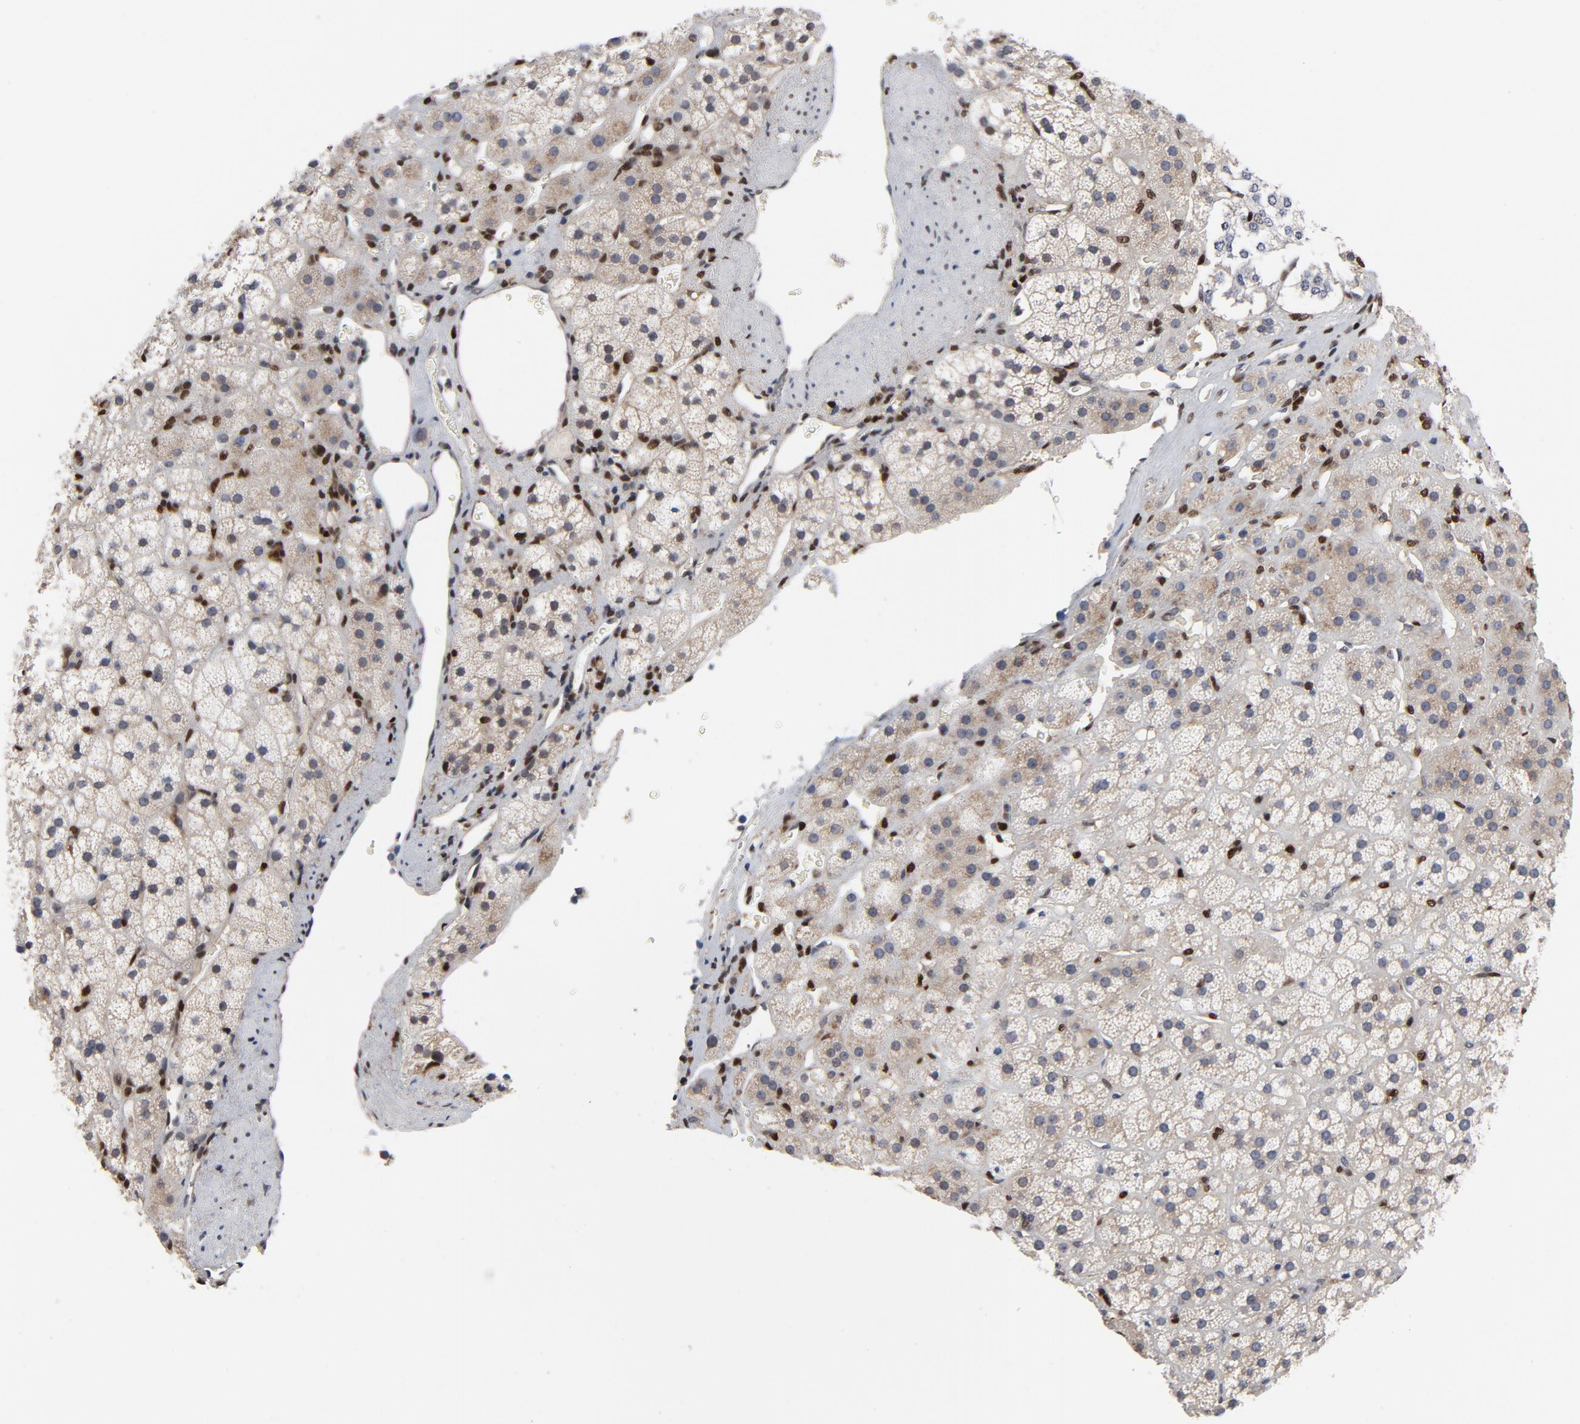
{"staining": {"intensity": "negative", "quantity": "none", "location": "none"}, "tissue": "adrenal gland", "cell_type": "Glandular cells", "image_type": "normal", "snomed": [{"axis": "morphology", "description": "Normal tissue, NOS"}, {"axis": "topography", "description": "Adrenal gland"}], "caption": "This is an IHC histopathology image of unremarkable human adrenal gland. There is no staining in glandular cells.", "gene": "NFKB1", "patient": {"sex": "female", "age": 44}}